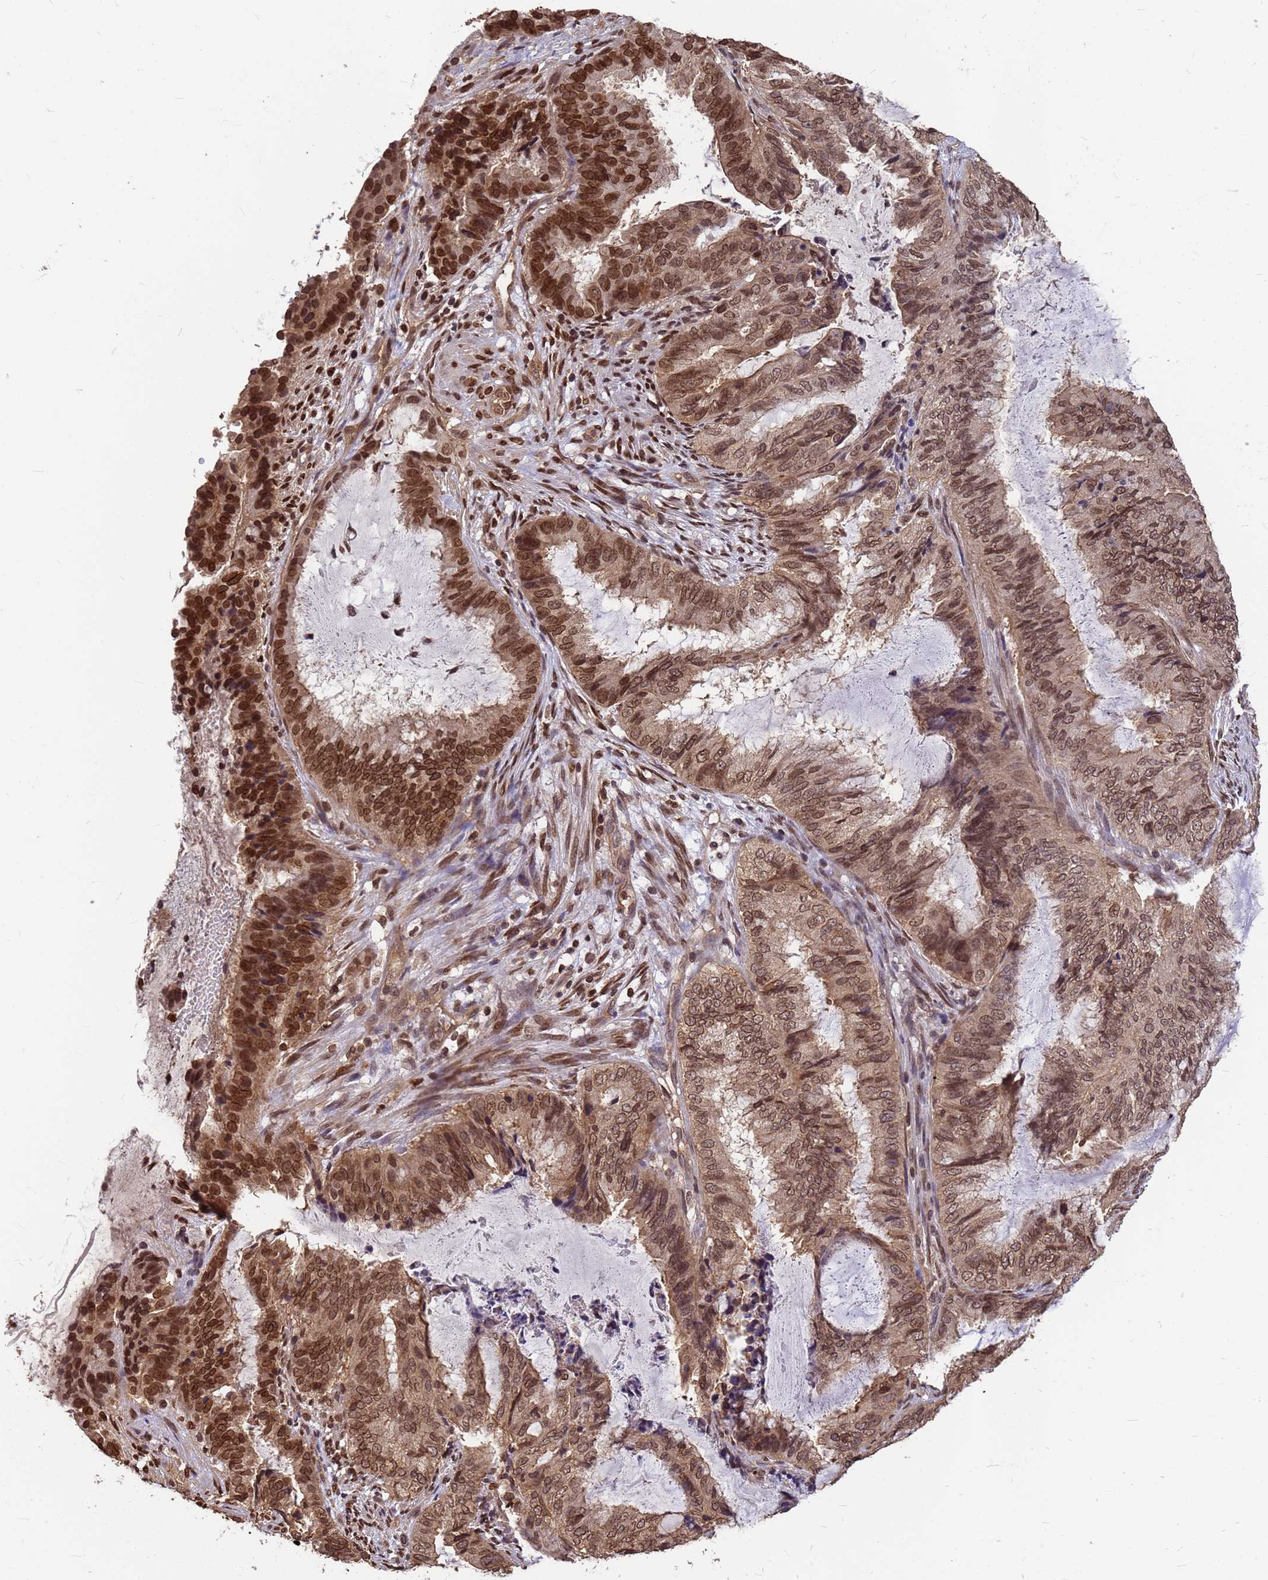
{"staining": {"intensity": "moderate", "quantity": ">75%", "location": "cytoplasmic/membranous,nuclear"}, "tissue": "endometrial cancer", "cell_type": "Tumor cells", "image_type": "cancer", "snomed": [{"axis": "morphology", "description": "Adenocarcinoma, NOS"}, {"axis": "topography", "description": "Endometrium"}], "caption": "This is a micrograph of immunohistochemistry staining of adenocarcinoma (endometrial), which shows moderate expression in the cytoplasmic/membranous and nuclear of tumor cells.", "gene": "C1orf35", "patient": {"sex": "female", "age": 51}}